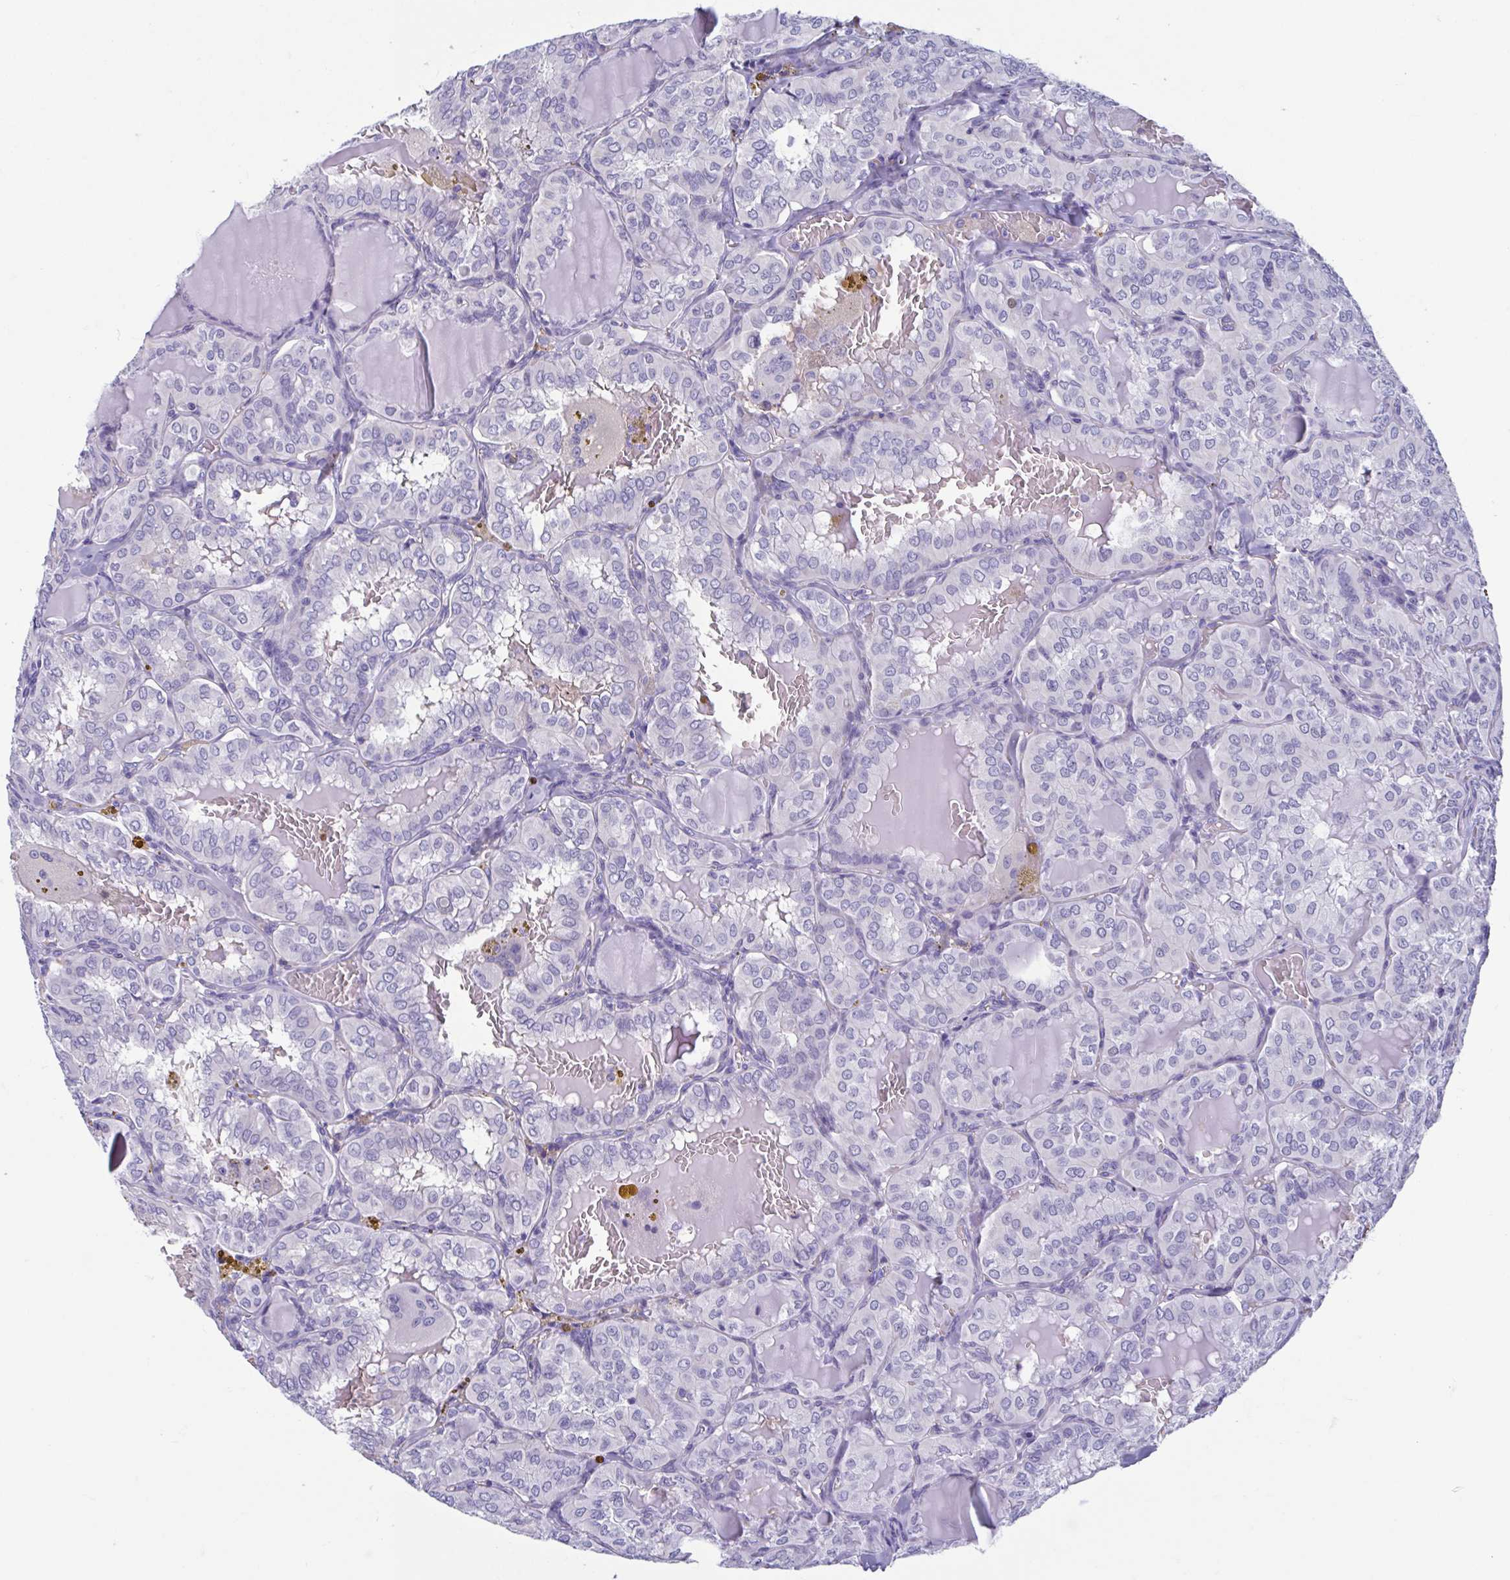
{"staining": {"intensity": "negative", "quantity": "none", "location": "none"}, "tissue": "thyroid cancer", "cell_type": "Tumor cells", "image_type": "cancer", "snomed": [{"axis": "morphology", "description": "Papillary adenocarcinoma, NOS"}, {"axis": "topography", "description": "Thyroid gland"}], "caption": "Papillary adenocarcinoma (thyroid) was stained to show a protein in brown. There is no significant expression in tumor cells. (DAB immunohistochemistry visualized using brightfield microscopy, high magnification).", "gene": "MORC4", "patient": {"sex": "male", "age": 20}}